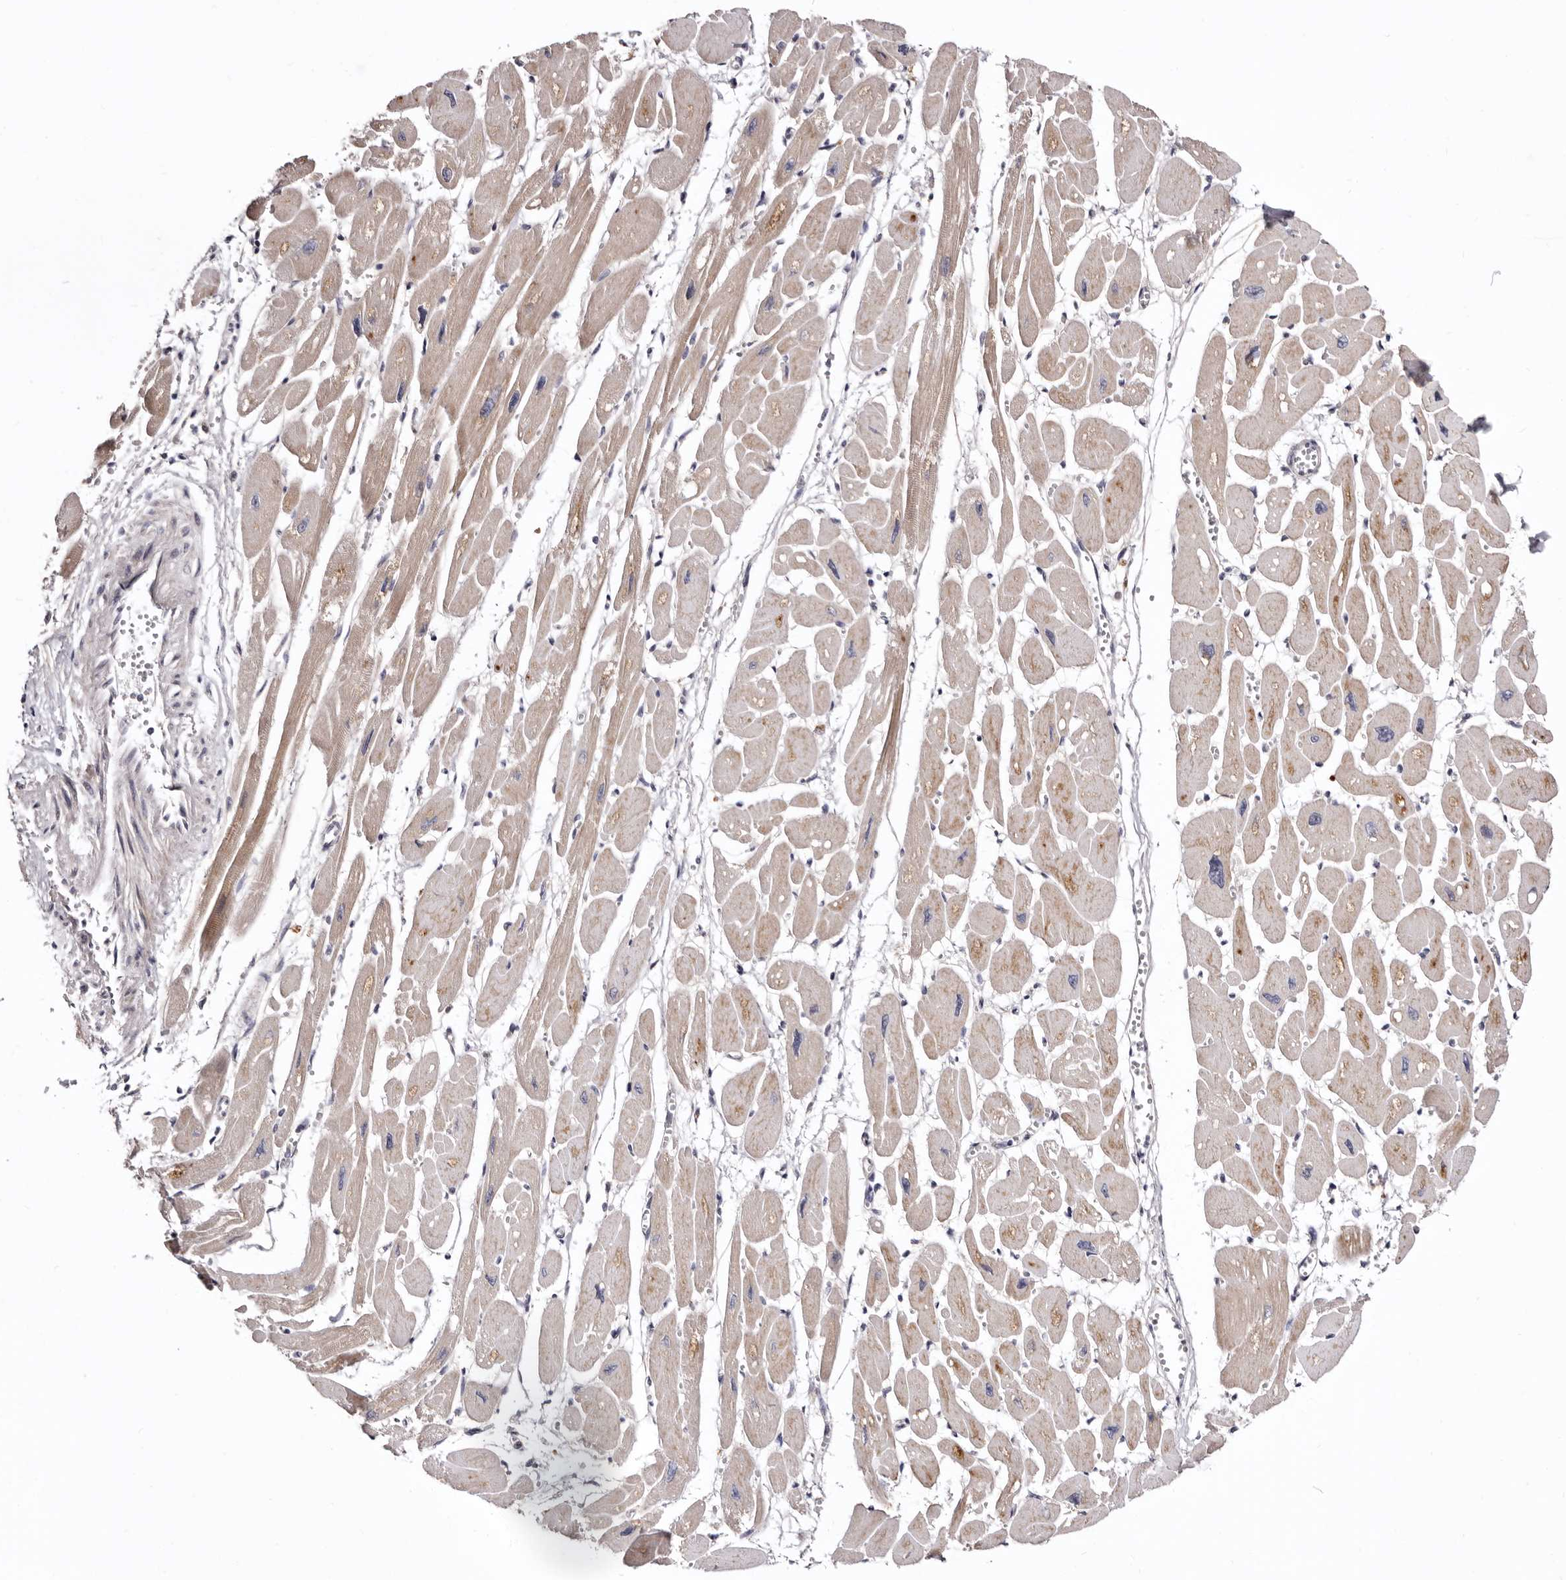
{"staining": {"intensity": "weak", "quantity": ">75%", "location": "cytoplasmic/membranous"}, "tissue": "heart muscle", "cell_type": "Cardiomyocytes", "image_type": "normal", "snomed": [{"axis": "morphology", "description": "Normal tissue, NOS"}, {"axis": "topography", "description": "Heart"}], "caption": "Weak cytoplasmic/membranous expression is present in about >75% of cardiomyocytes in benign heart muscle. (brown staining indicates protein expression, while blue staining denotes nuclei).", "gene": "CDCA8", "patient": {"sex": "female", "age": 54}}